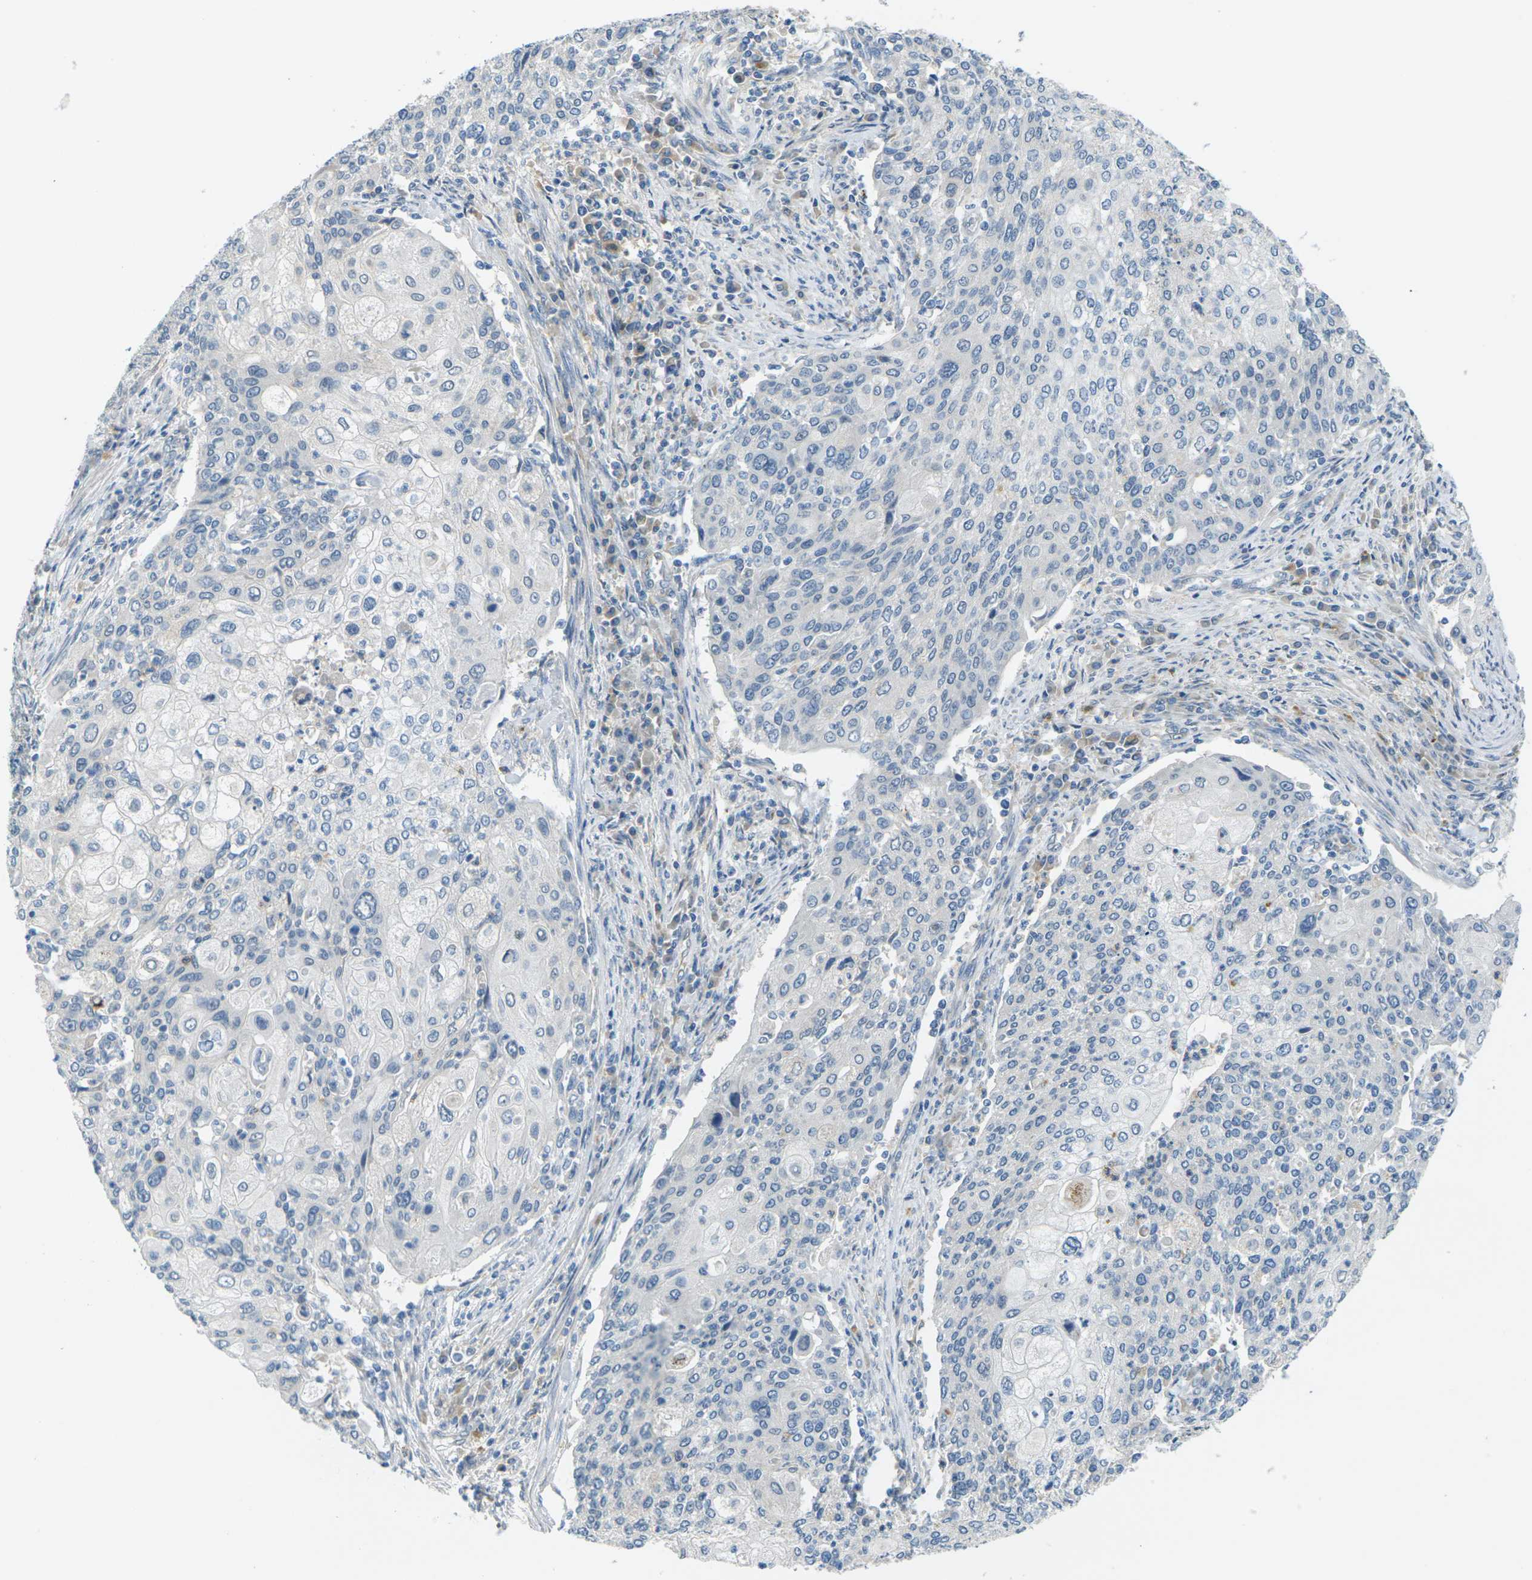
{"staining": {"intensity": "negative", "quantity": "none", "location": "none"}, "tissue": "cervical cancer", "cell_type": "Tumor cells", "image_type": "cancer", "snomed": [{"axis": "morphology", "description": "Squamous cell carcinoma, NOS"}, {"axis": "topography", "description": "Cervix"}], "caption": "Micrograph shows no protein expression in tumor cells of cervical cancer (squamous cell carcinoma) tissue.", "gene": "CYP2C8", "patient": {"sex": "female", "age": 40}}